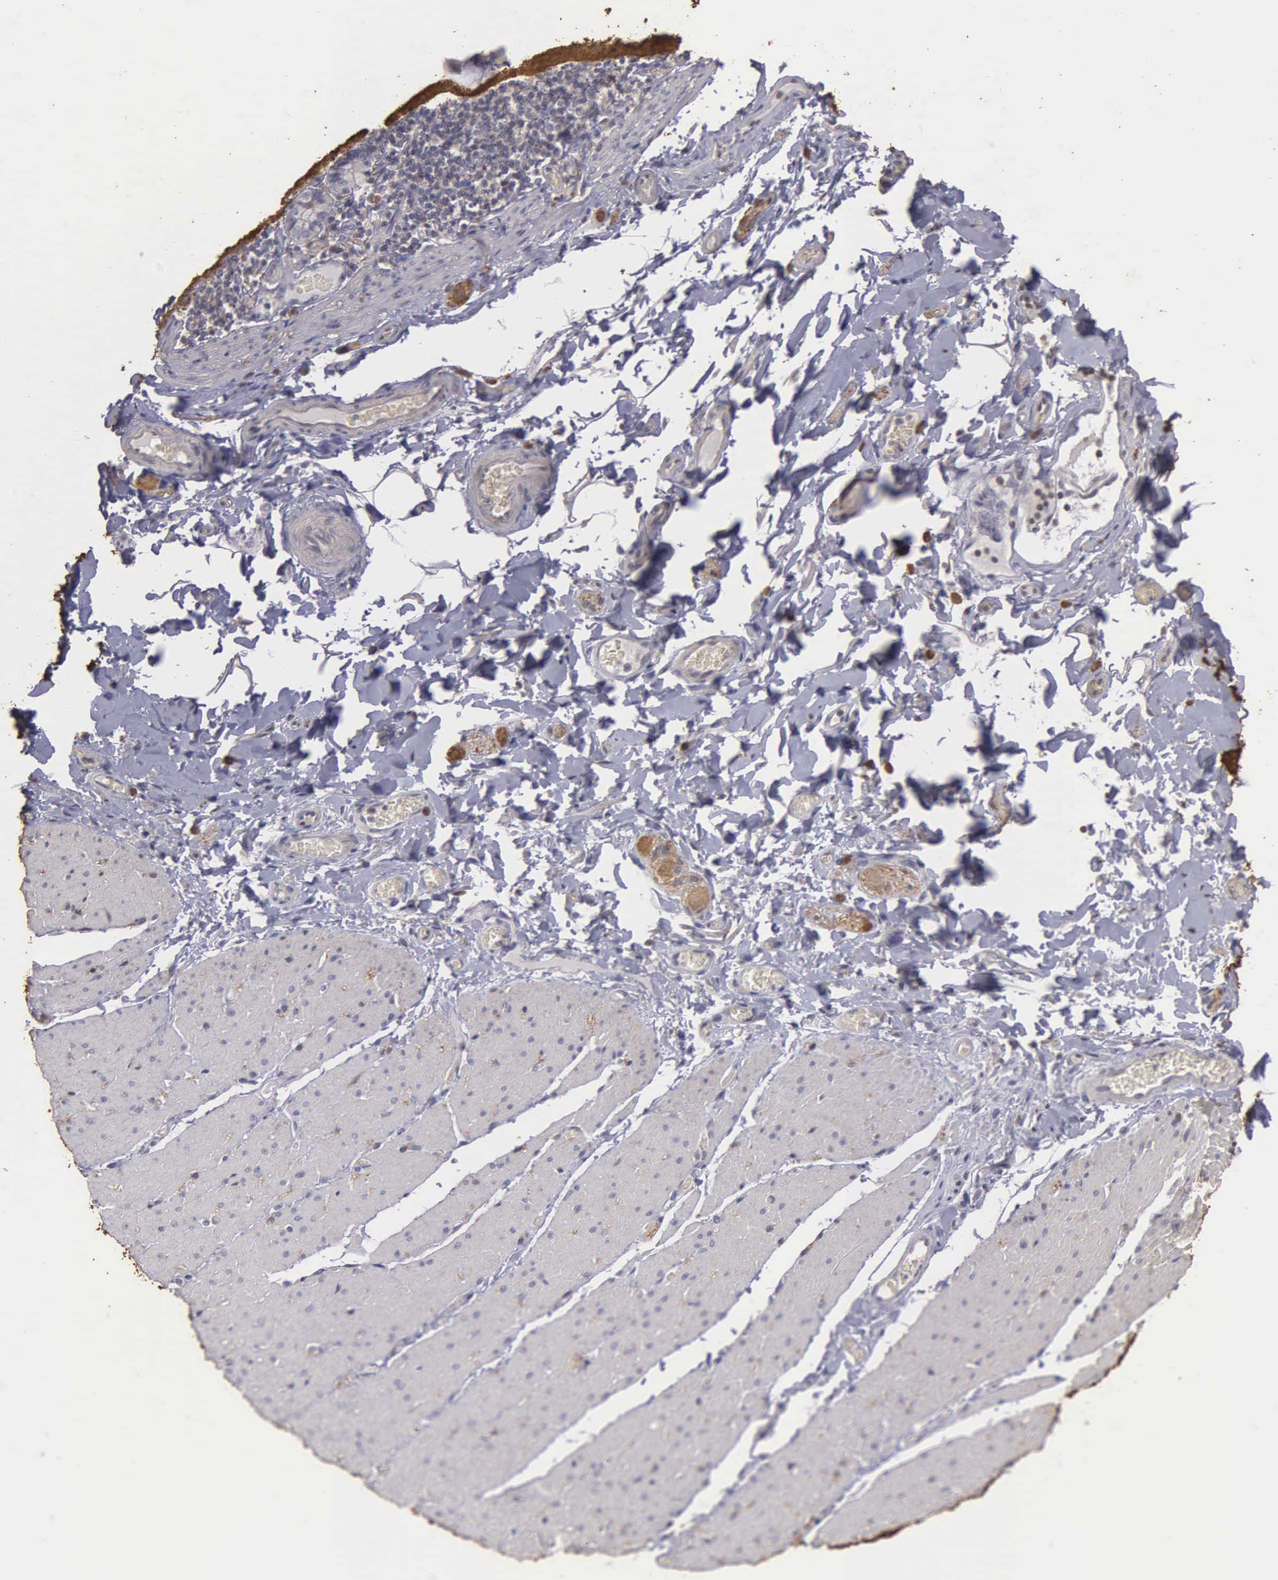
{"staining": {"intensity": "negative", "quantity": "none", "location": "none"}, "tissue": "adipose tissue", "cell_type": "Adipocytes", "image_type": "normal", "snomed": [{"axis": "morphology", "description": "Normal tissue, NOS"}, {"axis": "topography", "description": "Duodenum"}], "caption": "IHC image of normal adipose tissue: human adipose tissue stained with DAB (3,3'-diaminobenzidine) exhibits no significant protein positivity in adipocytes.", "gene": "ENO3", "patient": {"sex": "male", "age": 63}}